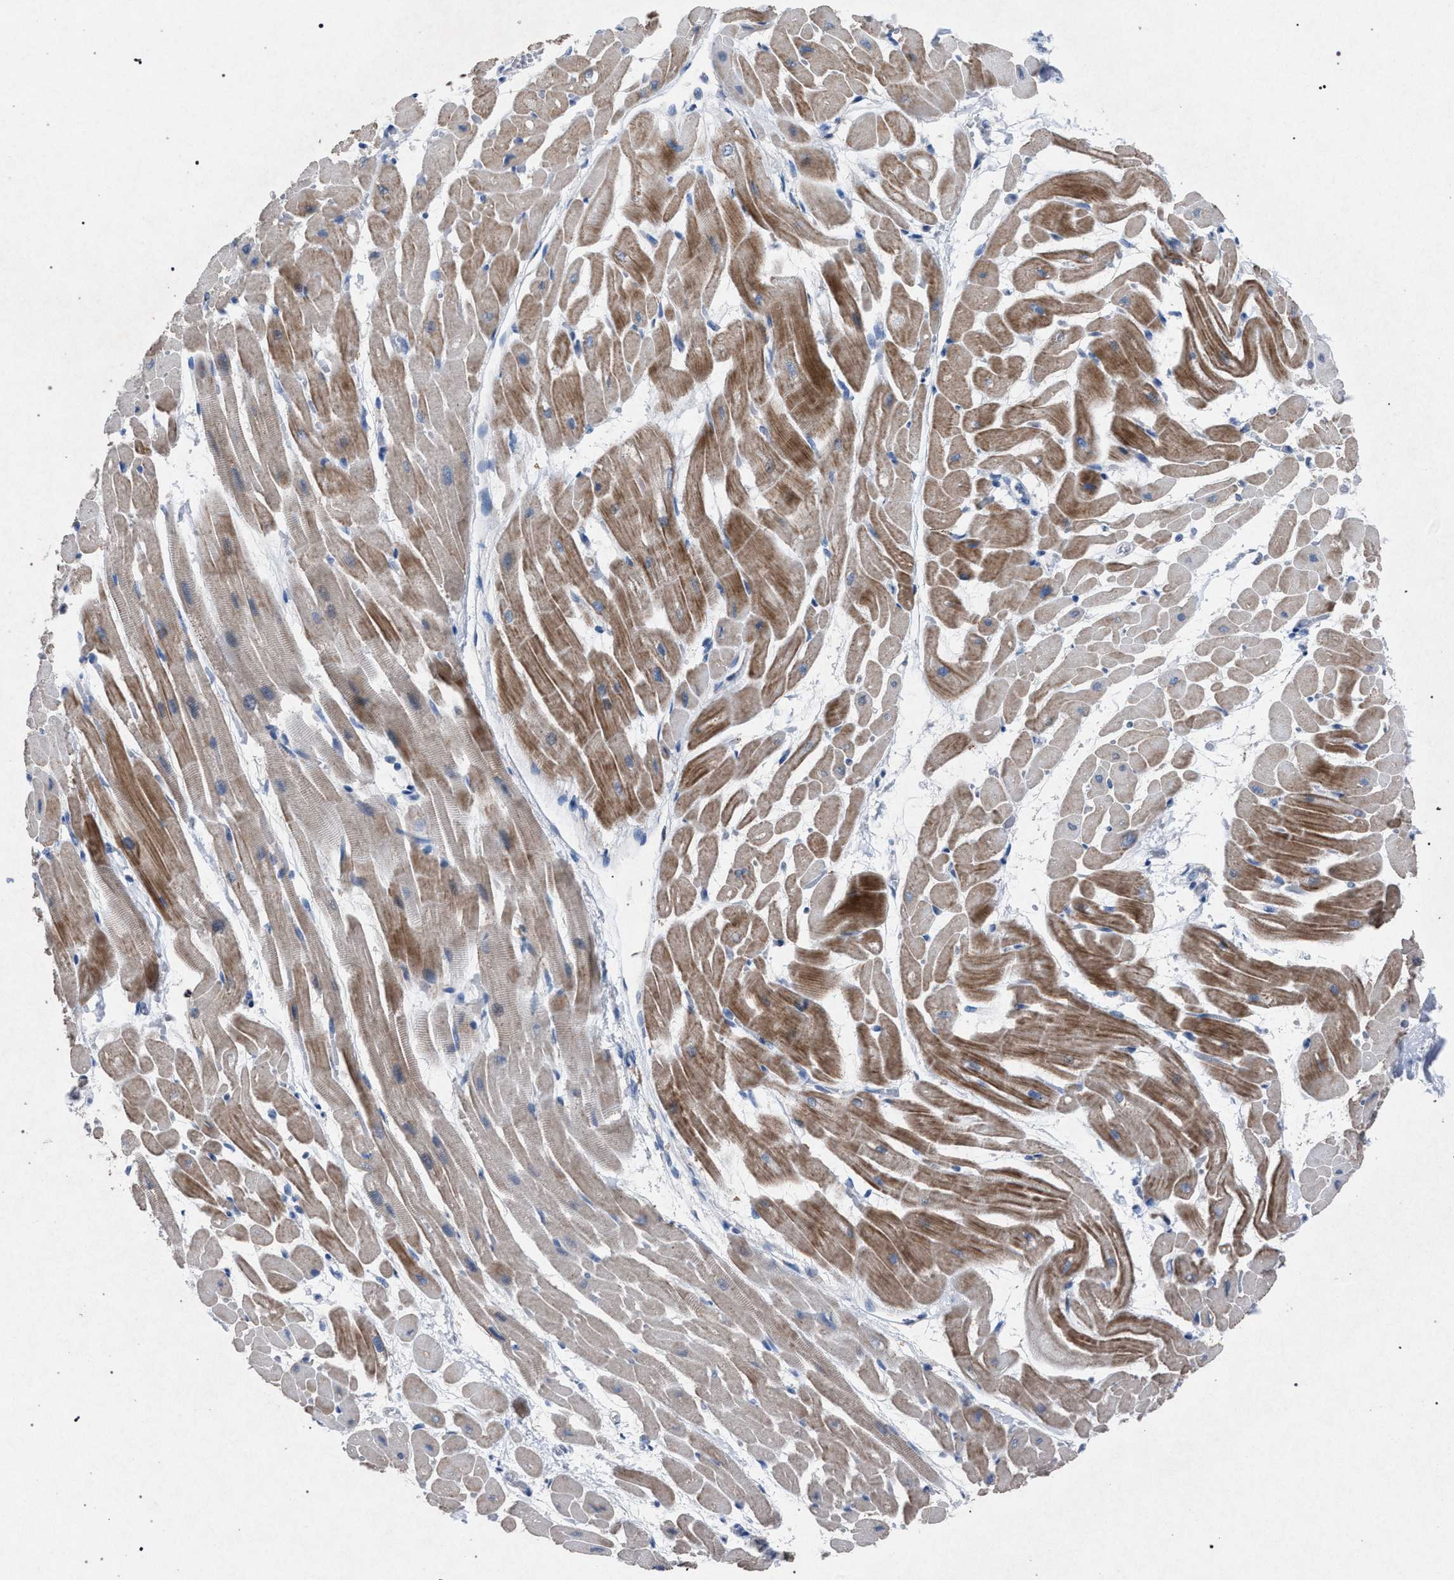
{"staining": {"intensity": "moderate", "quantity": ">75%", "location": "cytoplasmic/membranous"}, "tissue": "heart muscle", "cell_type": "Cardiomyocytes", "image_type": "normal", "snomed": [{"axis": "morphology", "description": "Normal tissue, NOS"}, {"axis": "topography", "description": "Heart"}], "caption": "IHC micrograph of benign heart muscle: heart muscle stained using immunohistochemistry reveals medium levels of moderate protein expression localized specifically in the cytoplasmic/membranous of cardiomyocytes, appearing as a cytoplasmic/membranous brown color.", "gene": "HSD17B4", "patient": {"sex": "male", "age": 45}}